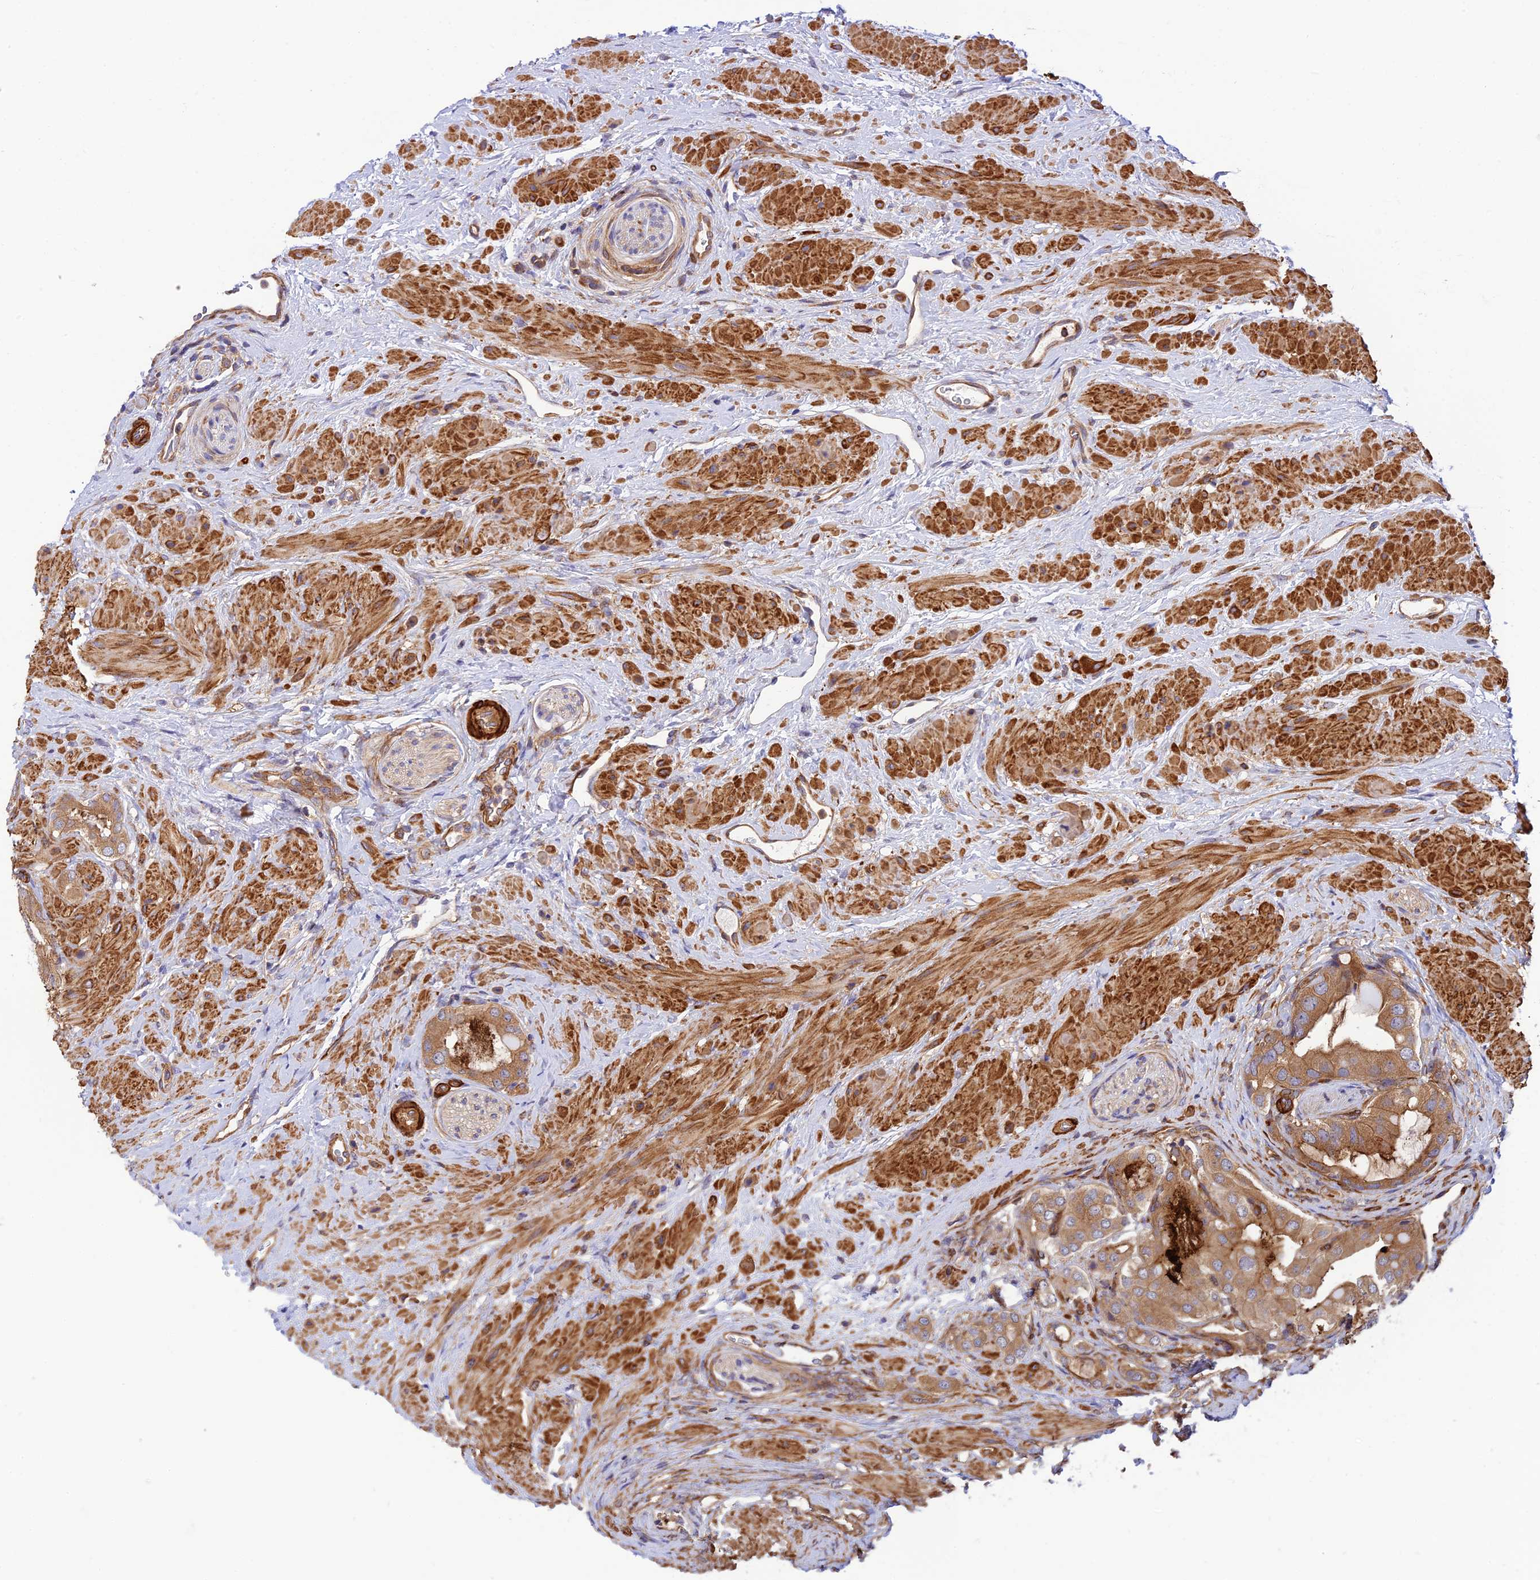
{"staining": {"intensity": "weak", "quantity": "25%-75%", "location": "cytoplasmic/membranous"}, "tissue": "prostate cancer", "cell_type": "Tumor cells", "image_type": "cancer", "snomed": [{"axis": "morphology", "description": "Adenocarcinoma, Low grade"}, {"axis": "topography", "description": "Prostate"}], "caption": "Weak cytoplasmic/membranous positivity is present in approximately 25%-75% of tumor cells in adenocarcinoma (low-grade) (prostate). (IHC, brightfield microscopy, high magnification).", "gene": "EVI5L", "patient": {"sex": "male", "age": 57}}